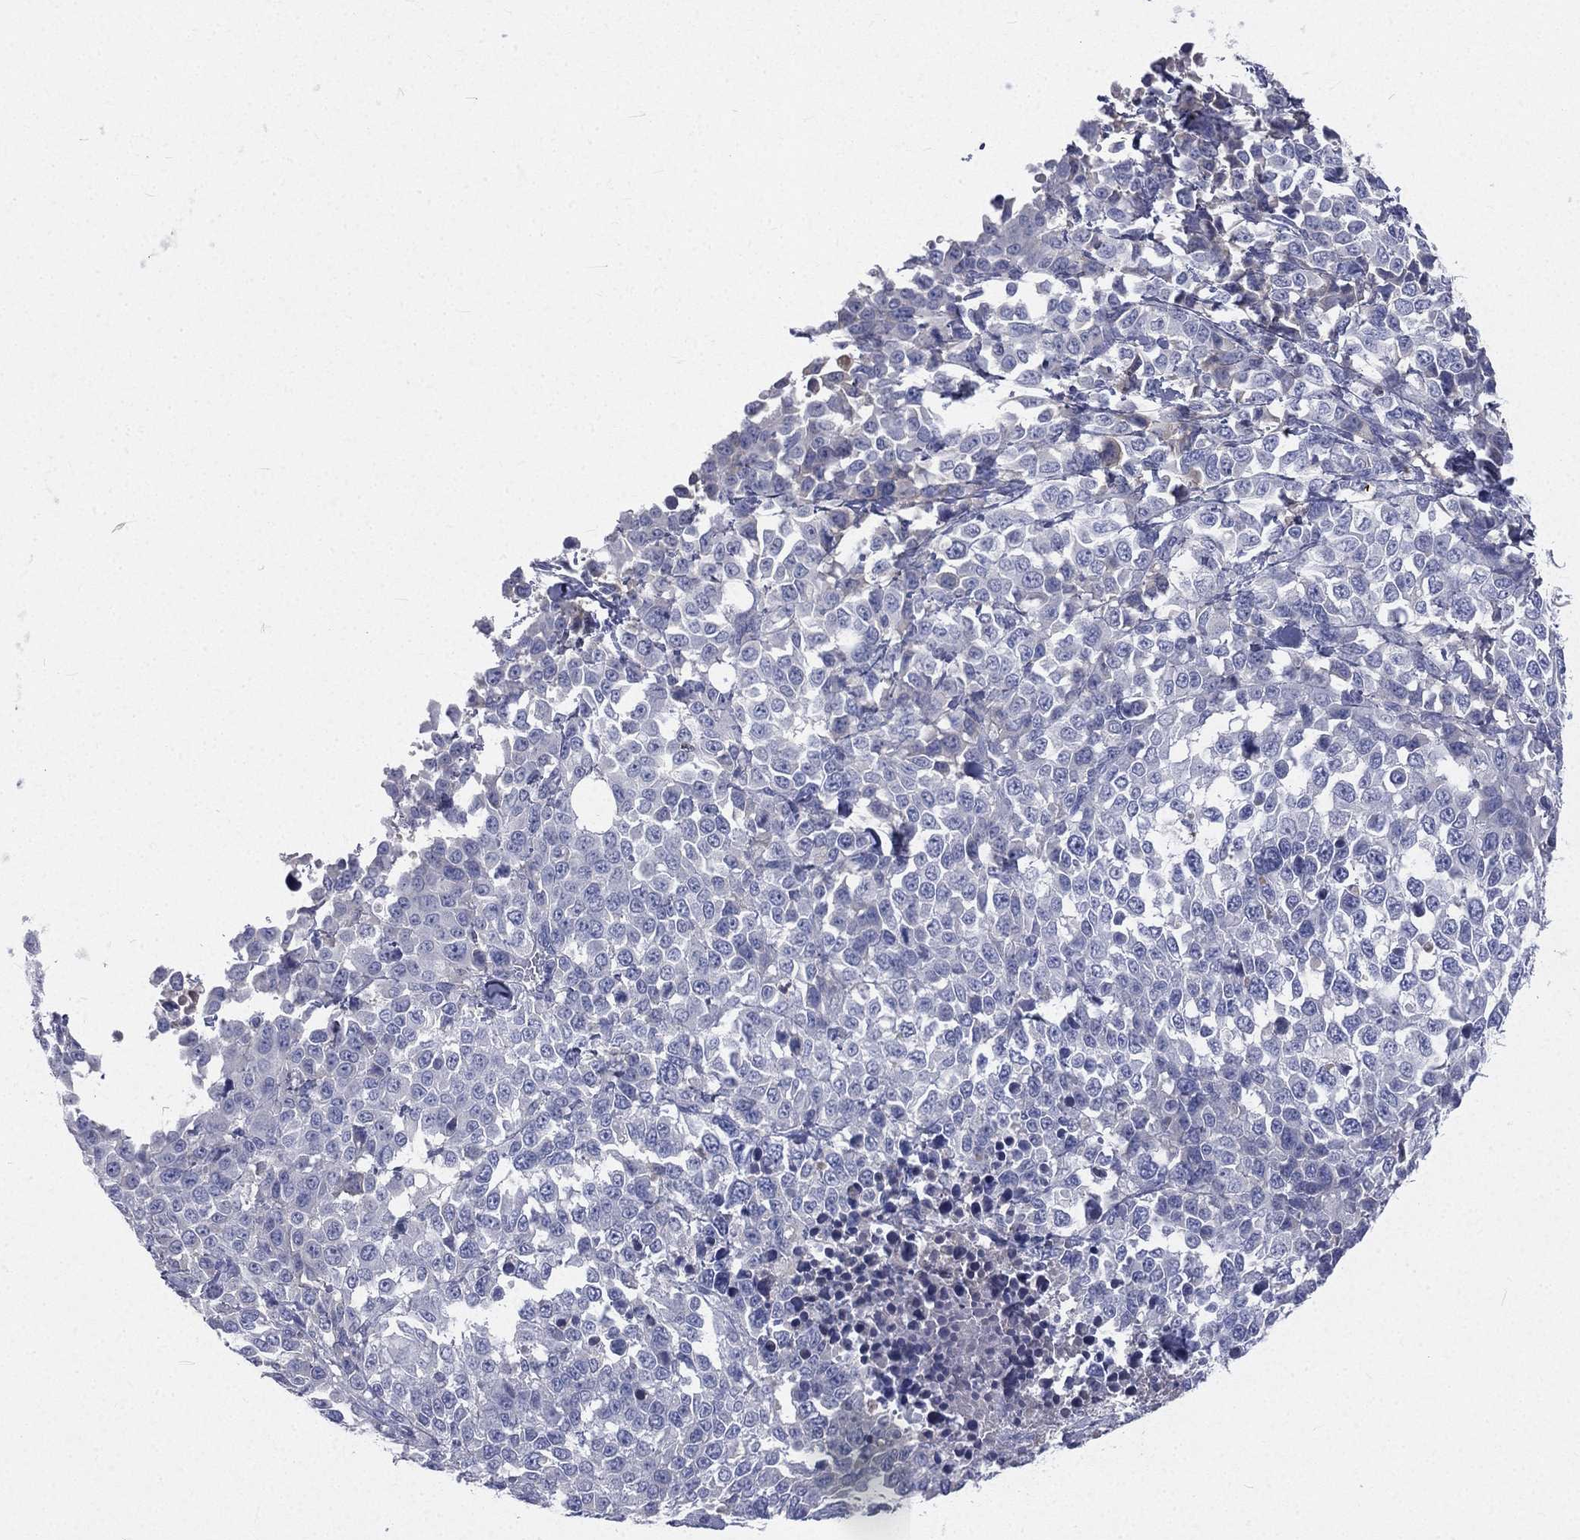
{"staining": {"intensity": "negative", "quantity": "none", "location": "none"}, "tissue": "melanoma", "cell_type": "Tumor cells", "image_type": "cancer", "snomed": [{"axis": "morphology", "description": "Malignant melanoma, Metastatic site"}, {"axis": "topography", "description": "Skin"}], "caption": "Malignant melanoma (metastatic site) stained for a protein using IHC displays no expression tumor cells.", "gene": "CD3D", "patient": {"sex": "male", "age": 84}}